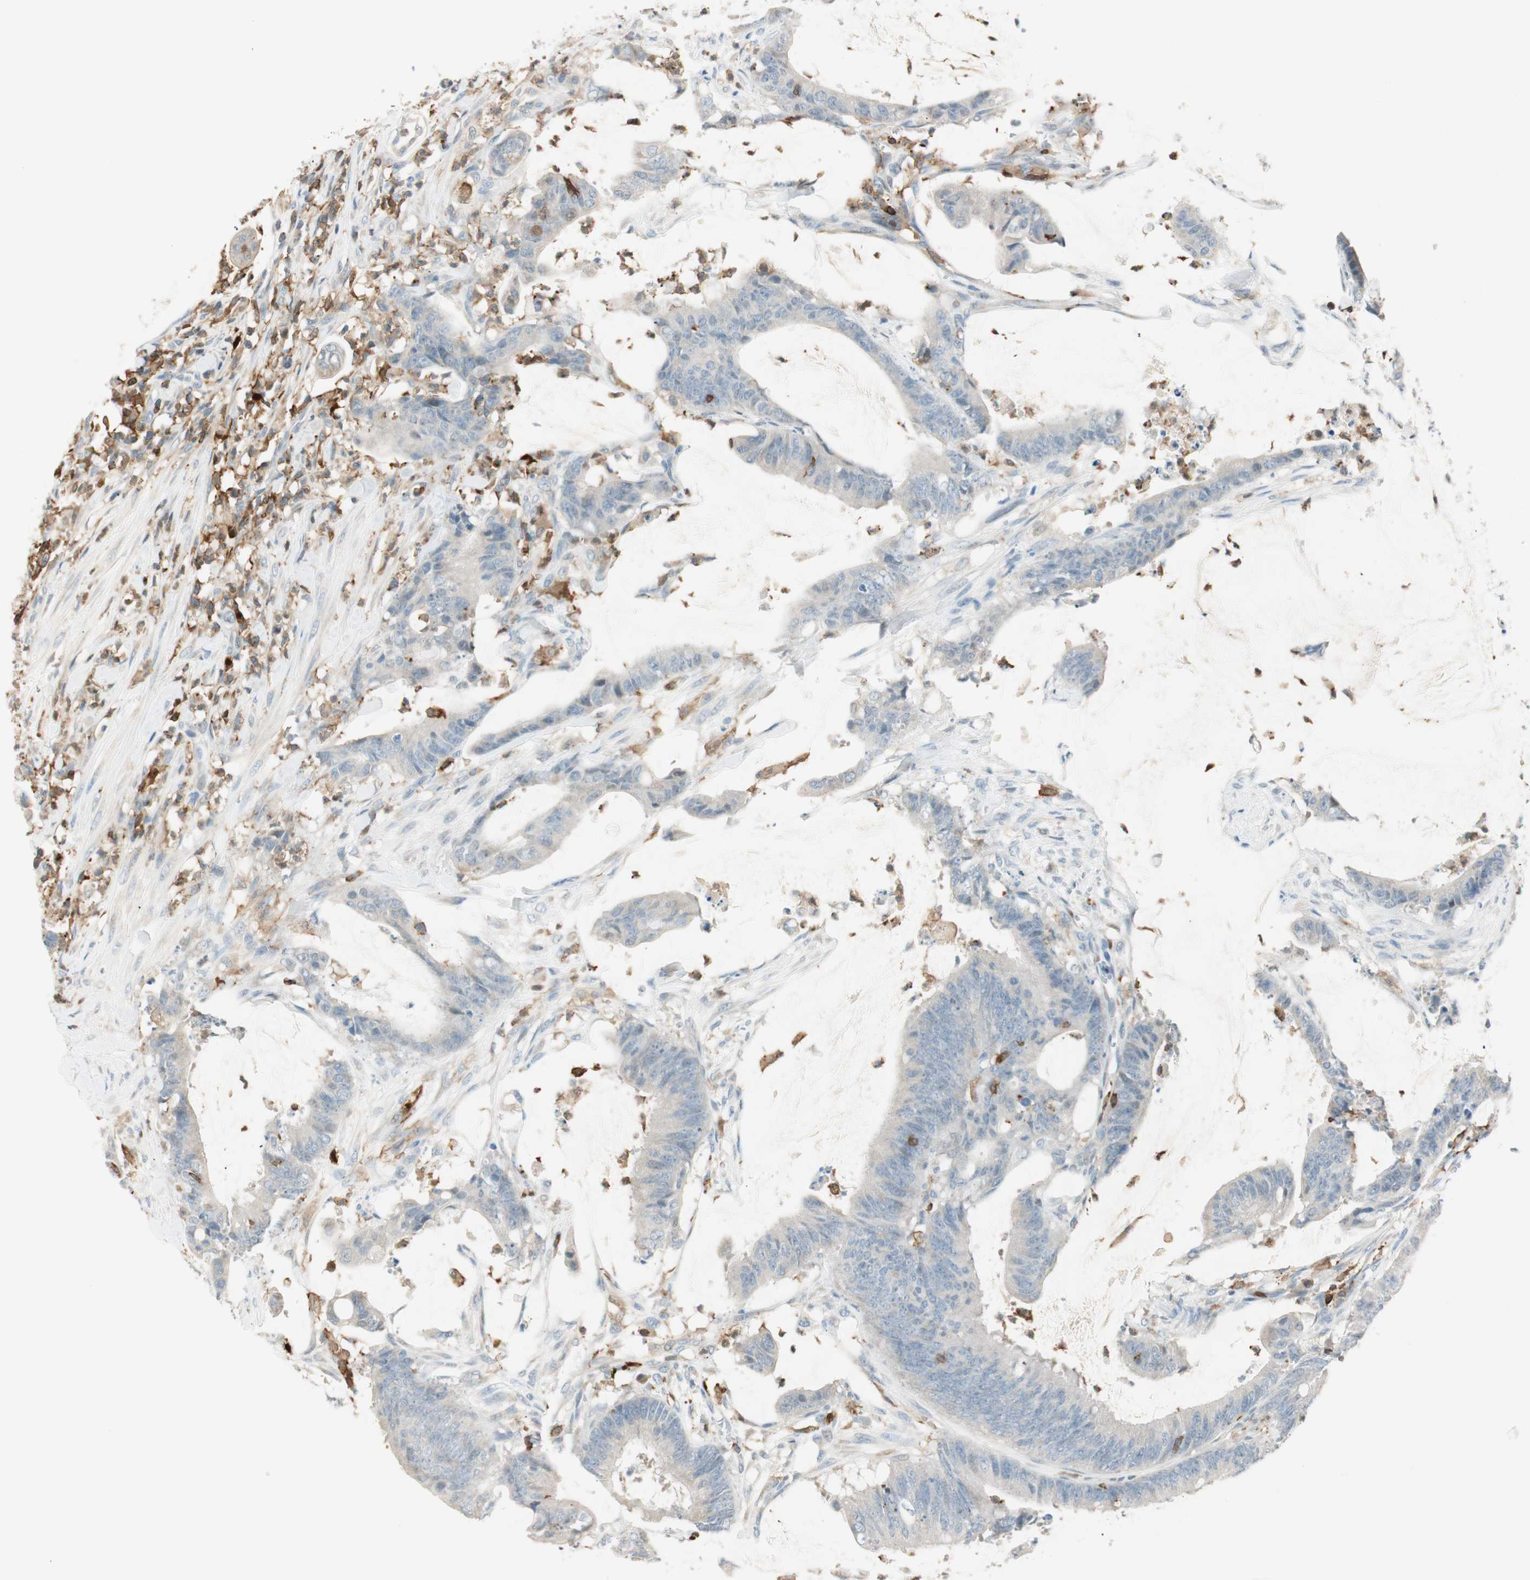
{"staining": {"intensity": "weak", "quantity": "25%-75%", "location": "cytoplasmic/membranous"}, "tissue": "colorectal cancer", "cell_type": "Tumor cells", "image_type": "cancer", "snomed": [{"axis": "morphology", "description": "Adenocarcinoma, NOS"}, {"axis": "topography", "description": "Rectum"}], "caption": "There is low levels of weak cytoplasmic/membranous staining in tumor cells of colorectal cancer (adenocarcinoma), as demonstrated by immunohistochemical staining (brown color).", "gene": "HPGD", "patient": {"sex": "female", "age": 66}}